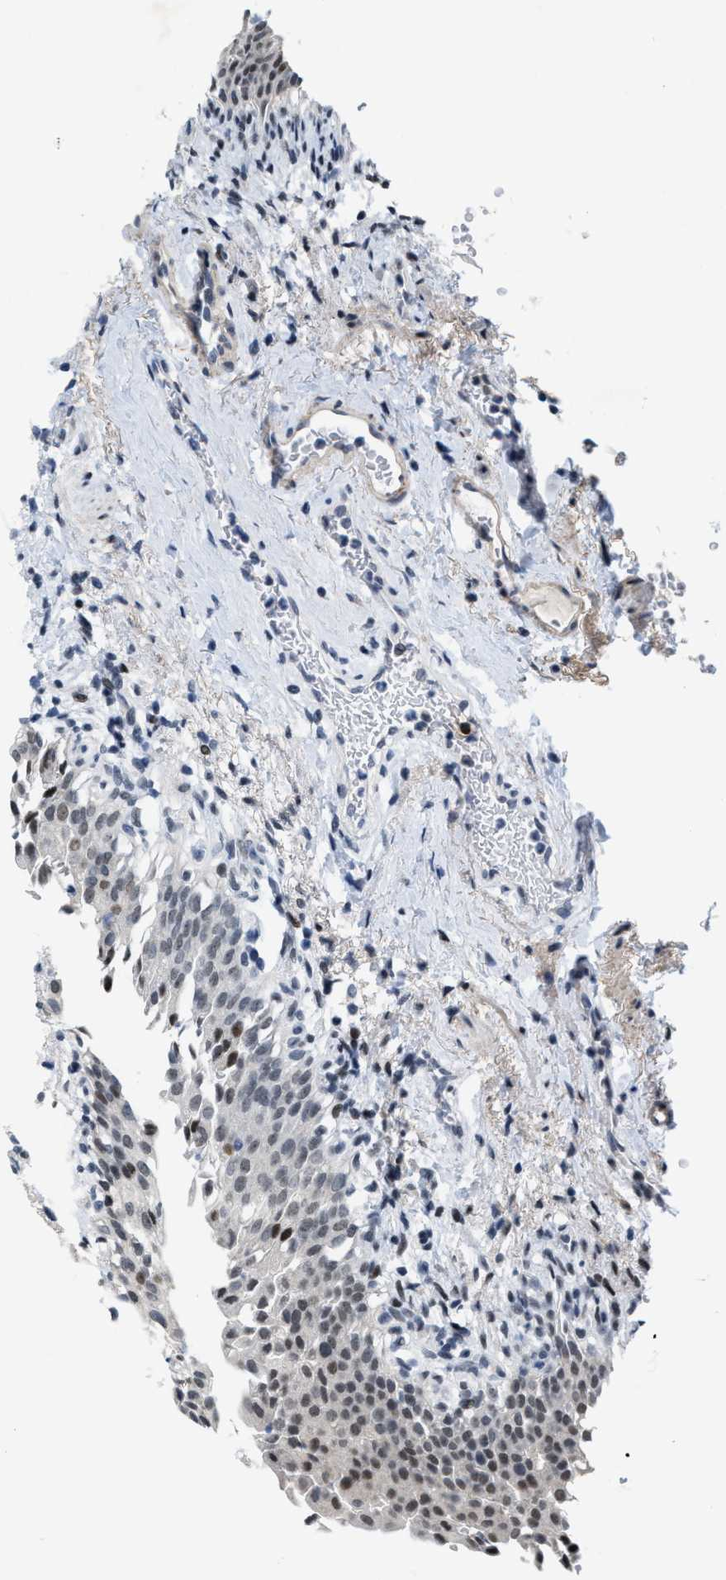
{"staining": {"intensity": "strong", "quantity": "25%-75%", "location": "nuclear"}, "tissue": "urinary bladder", "cell_type": "Urothelial cells", "image_type": "normal", "snomed": [{"axis": "morphology", "description": "Normal tissue, NOS"}, {"axis": "topography", "description": "Urinary bladder"}], "caption": "Urothelial cells exhibit high levels of strong nuclear expression in approximately 25%-75% of cells in unremarkable human urinary bladder. Nuclei are stained in blue.", "gene": "SETD1B", "patient": {"sex": "female", "age": 60}}